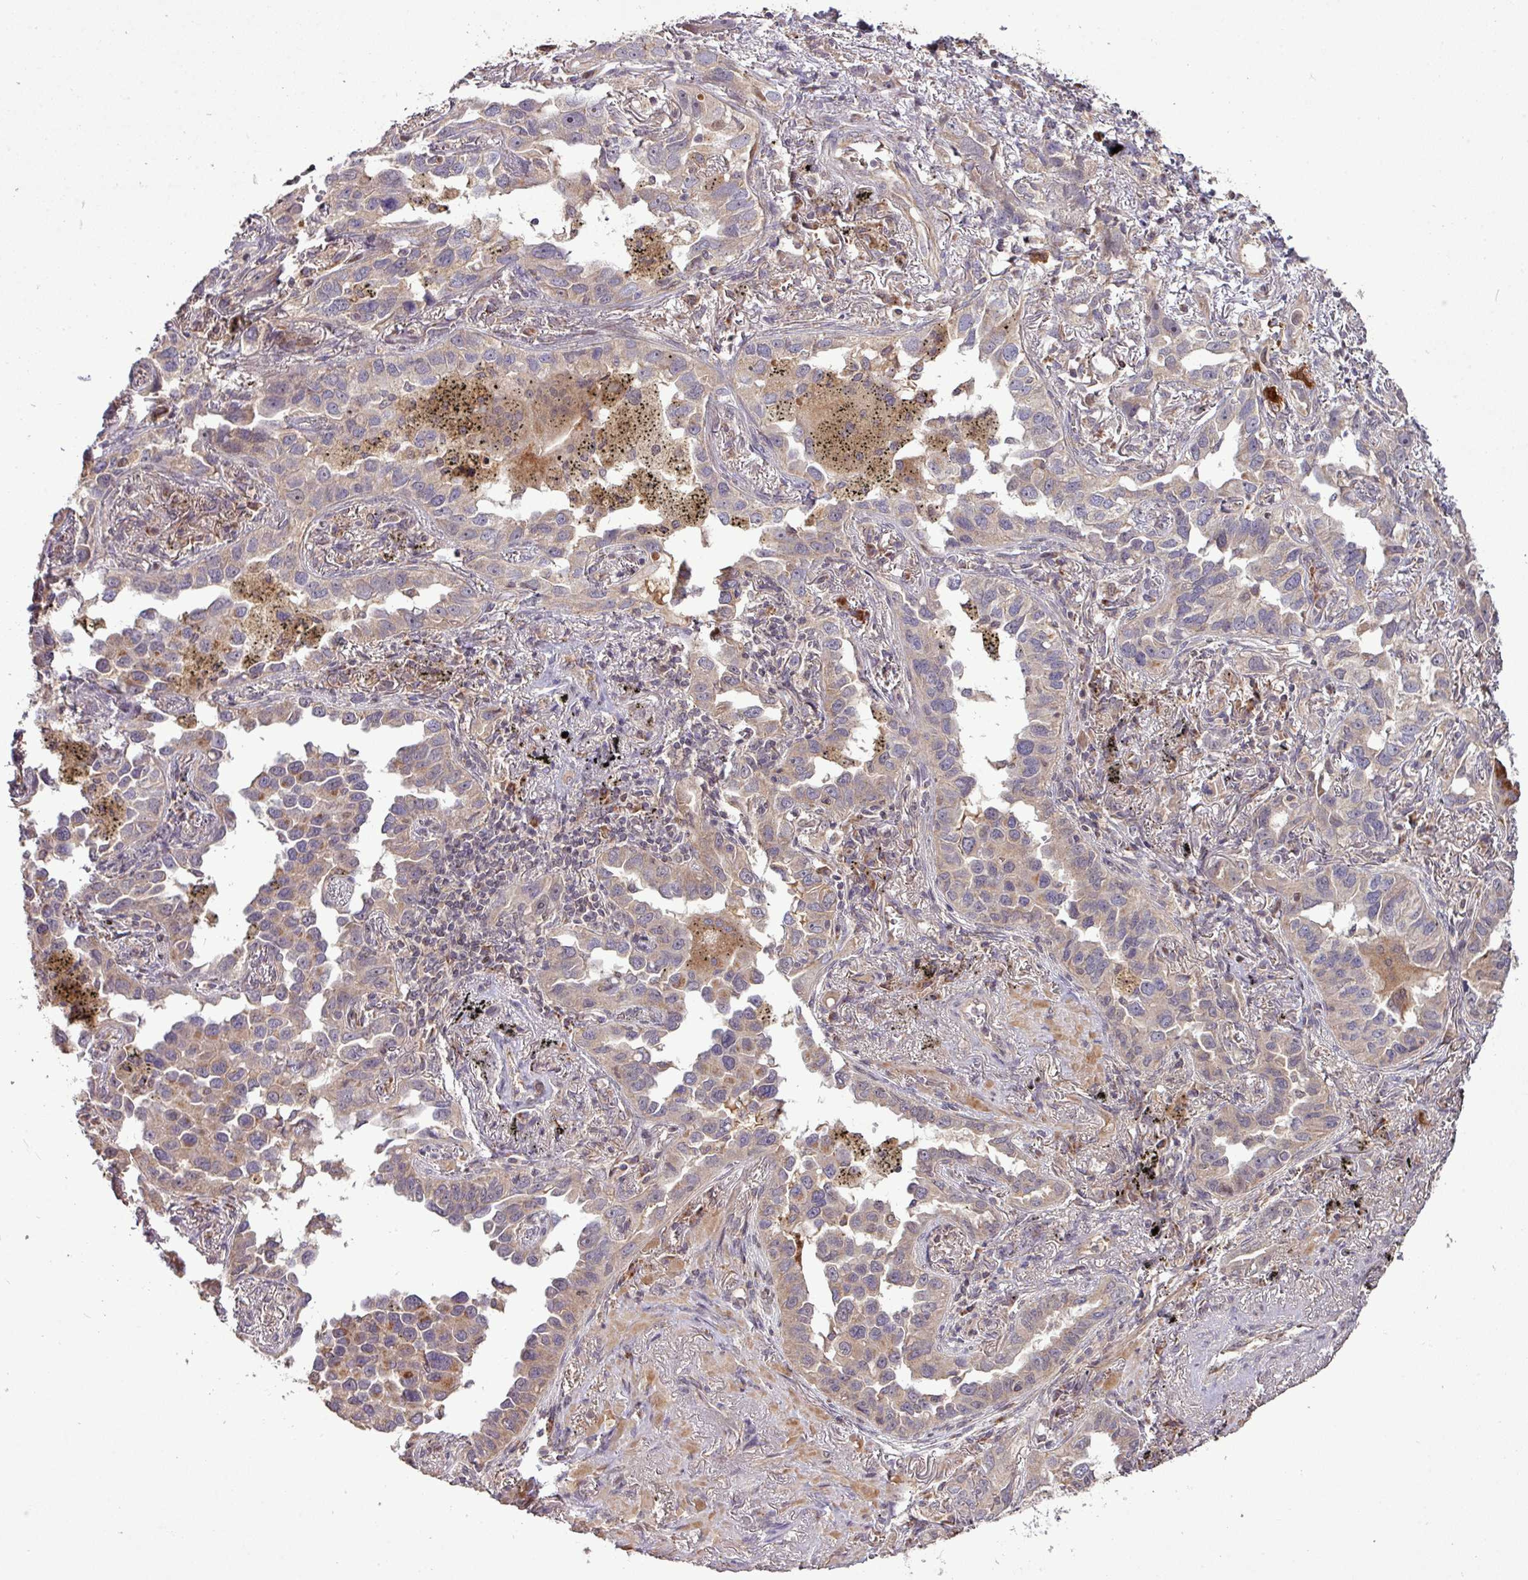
{"staining": {"intensity": "weak", "quantity": ">75%", "location": "cytoplasmic/membranous"}, "tissue": "lung cancer", "cell_type": "Tumor cells", "image_type": "cancer", "snomed": [{"axis": "morphology", "description": "Adenocarcinoma, NOS"}, {"axis": "topography", "description": "Lung"}], "caption": "Weak cytoplasmic/membranous staining is seen in about >75% of tumor cells in lung cancer. Ihc stains the protein of interest in brown and the nuclei are stained blue.", "gene": "YPEL3", "patient": {"sex": "male", "age": 67}}